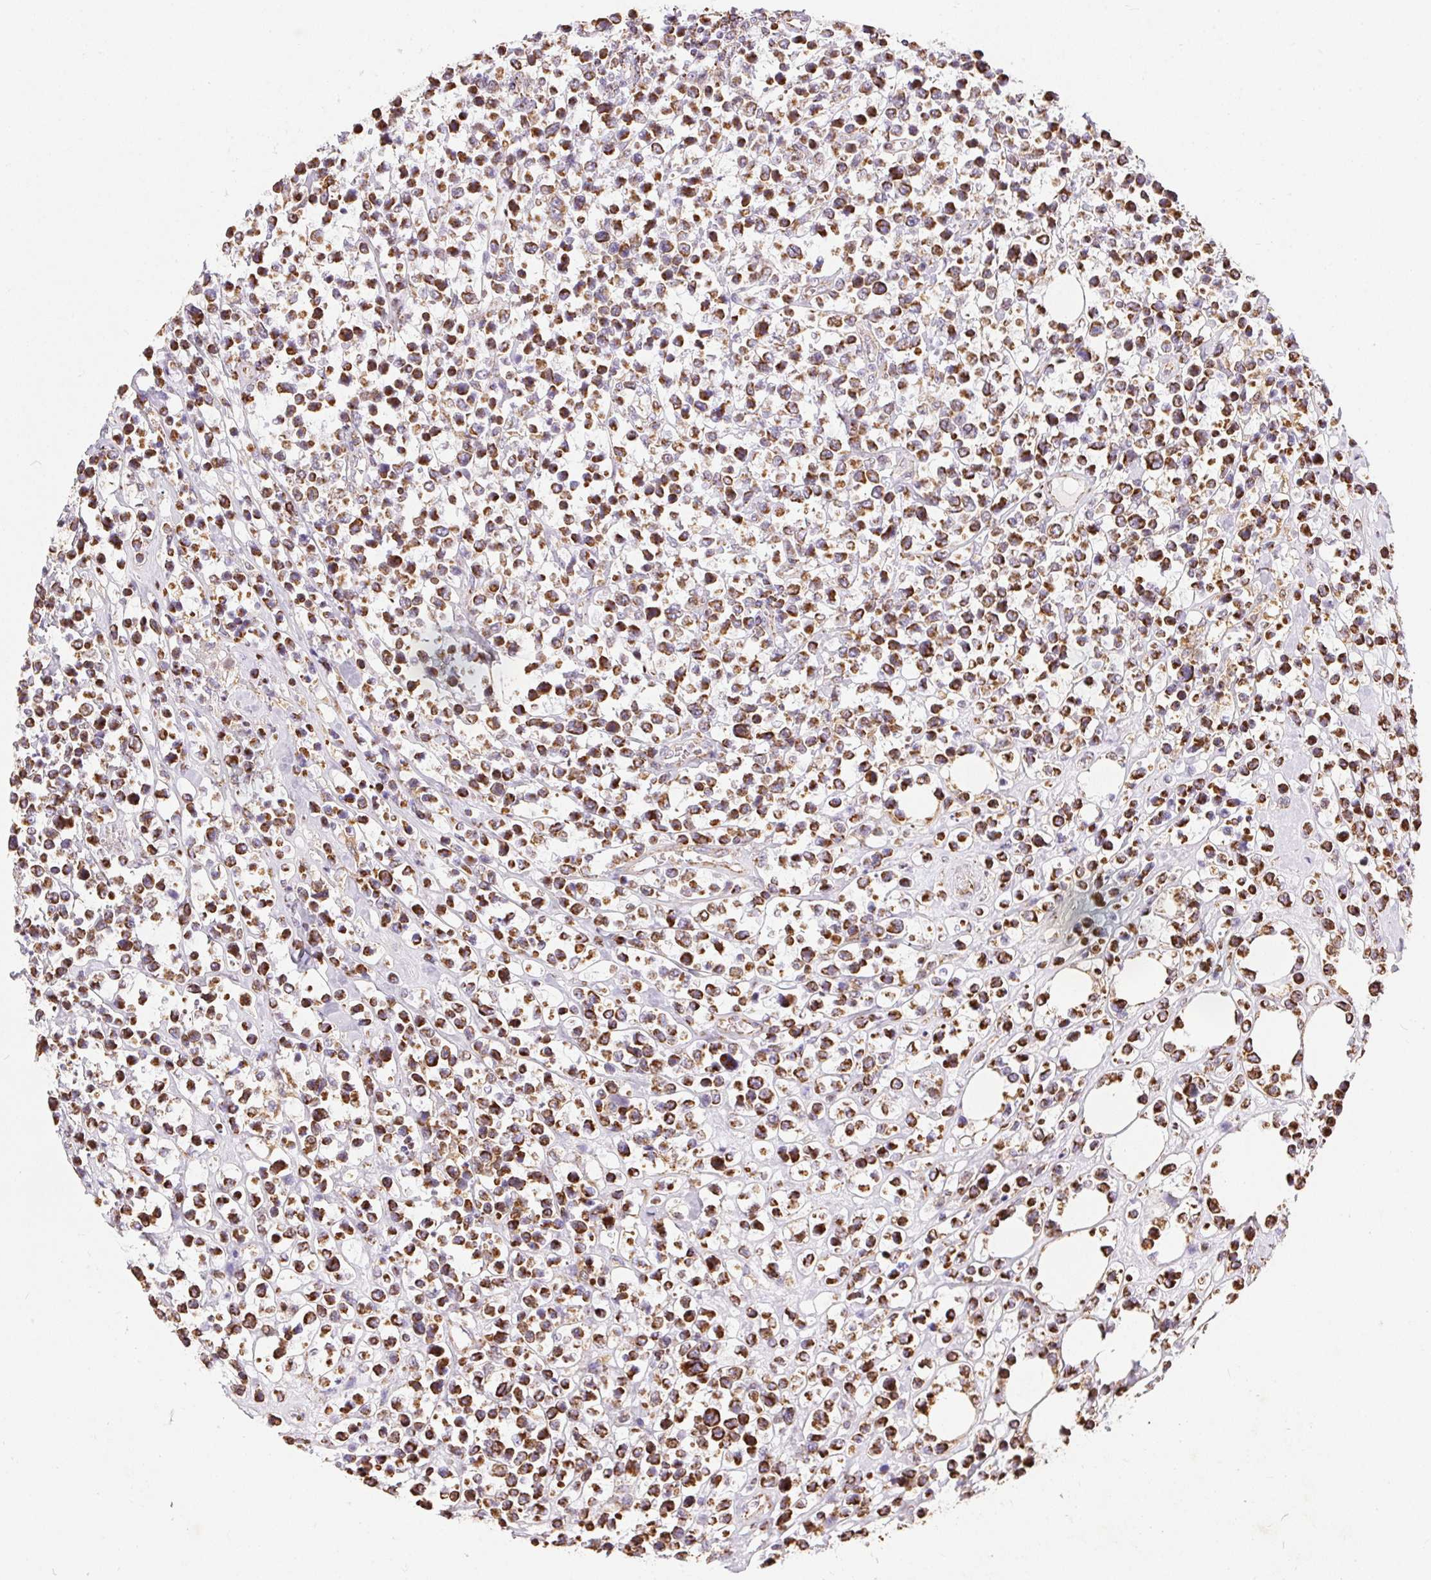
{"staining": {"intensity": "strong", "quantity": ">75%", "location": "cytoplasmic/membranous"}, "tissue": "lymphoma", "cell_type": "Tumor cells", "image_type": "cancer", "snomed": [{"axis": "morphology", "description": "Malignant lymphoma, non-Hodgkin's type, High grade"}, {"axis": "topography", "description": "Soft tissue"}], "caption": "Tumor cells exhibit high levels of strong cytoplasmic/membranous positivity in approximately >75% of cells in lymphoma.", "gene": "MAPK11", "patient": {"sex": "female", "age": 56}}